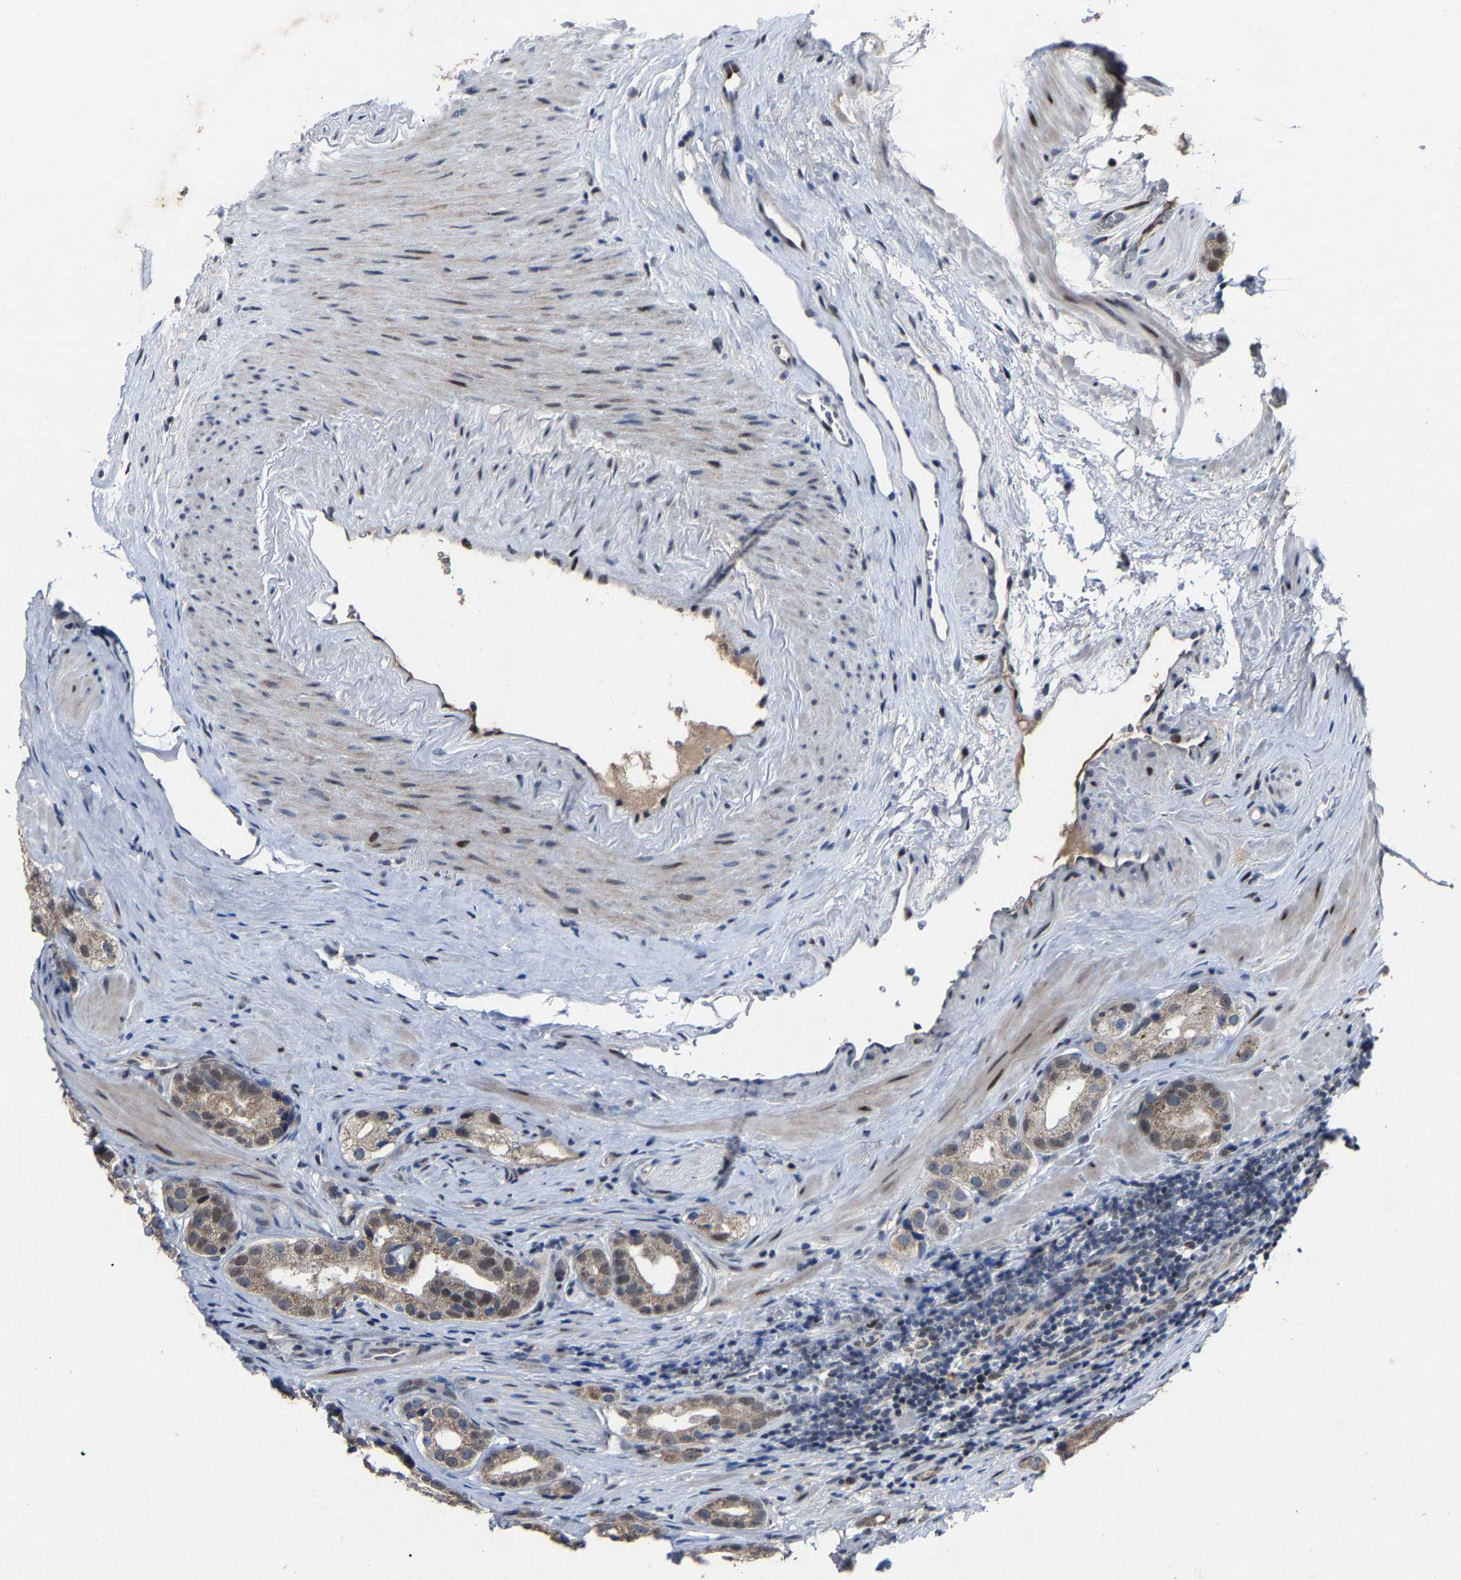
{"staining": {"intensity": "weak", "quantity": ">75%", "location": "nuclear"}, "tissue": "prostate cancer", "cell_type": "Tumor cells", "image_type": "cancer", "snomed": [{"axis": "morphology", "description": "Adenocarcinoma, High grade"}, {"axis": "topography", "description": "Prostate"}], "caption": "The photomicrograph reveals immunohistochemical staining of adenocarcinoma (high-grade) (prostate). There is weak nuclear staining is seen in about >75% of tumor cells. Immunohistochemistry (ihc) stains the protein of interest in brown and the nuclei are stained blue.", "gene": "LSM8", "patient": {"sex": "male", "age": 63}}